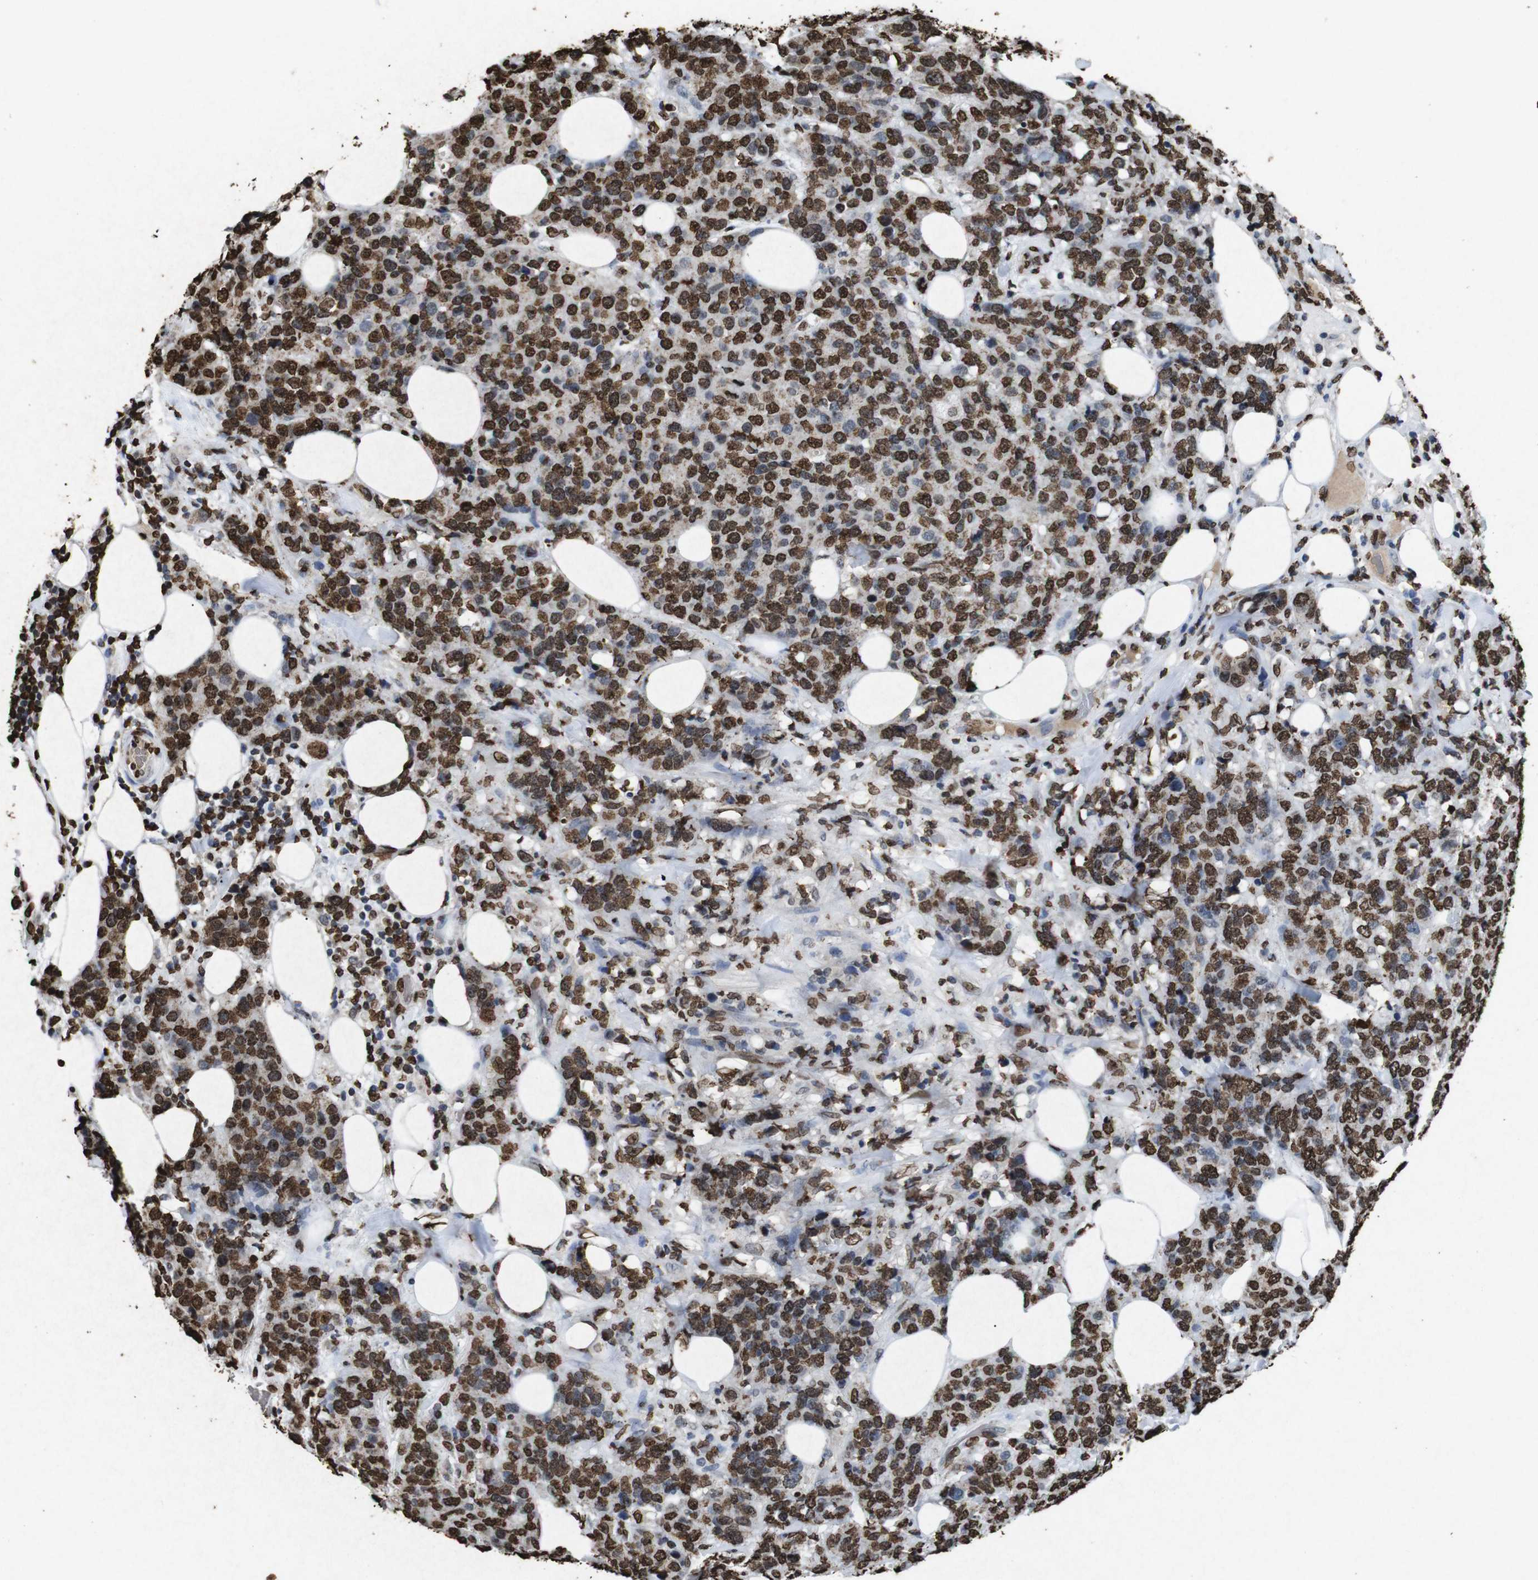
{"staining": {"intensity": "strong", "quantity": ">75%", "location": "nuclear"}, "tissue": "breast cancer", "cell_type": "Tumor cells", "image_type": "cancer", "snomed": [{"axis": "morphology", "description": "Lobular carcinoma"}, {"axis": "topography", "description": "Breast"}], "caption": "Brown immunohistochemical staining in breast cancer displays strong nuclear positivity in approximately >75% of tumor cells. Immunohistochemistry stains the protein of interest in brown and the nuclei are stained blue.", "gene": "MDM2", "patient": {"sex": "female", "age": 59}}